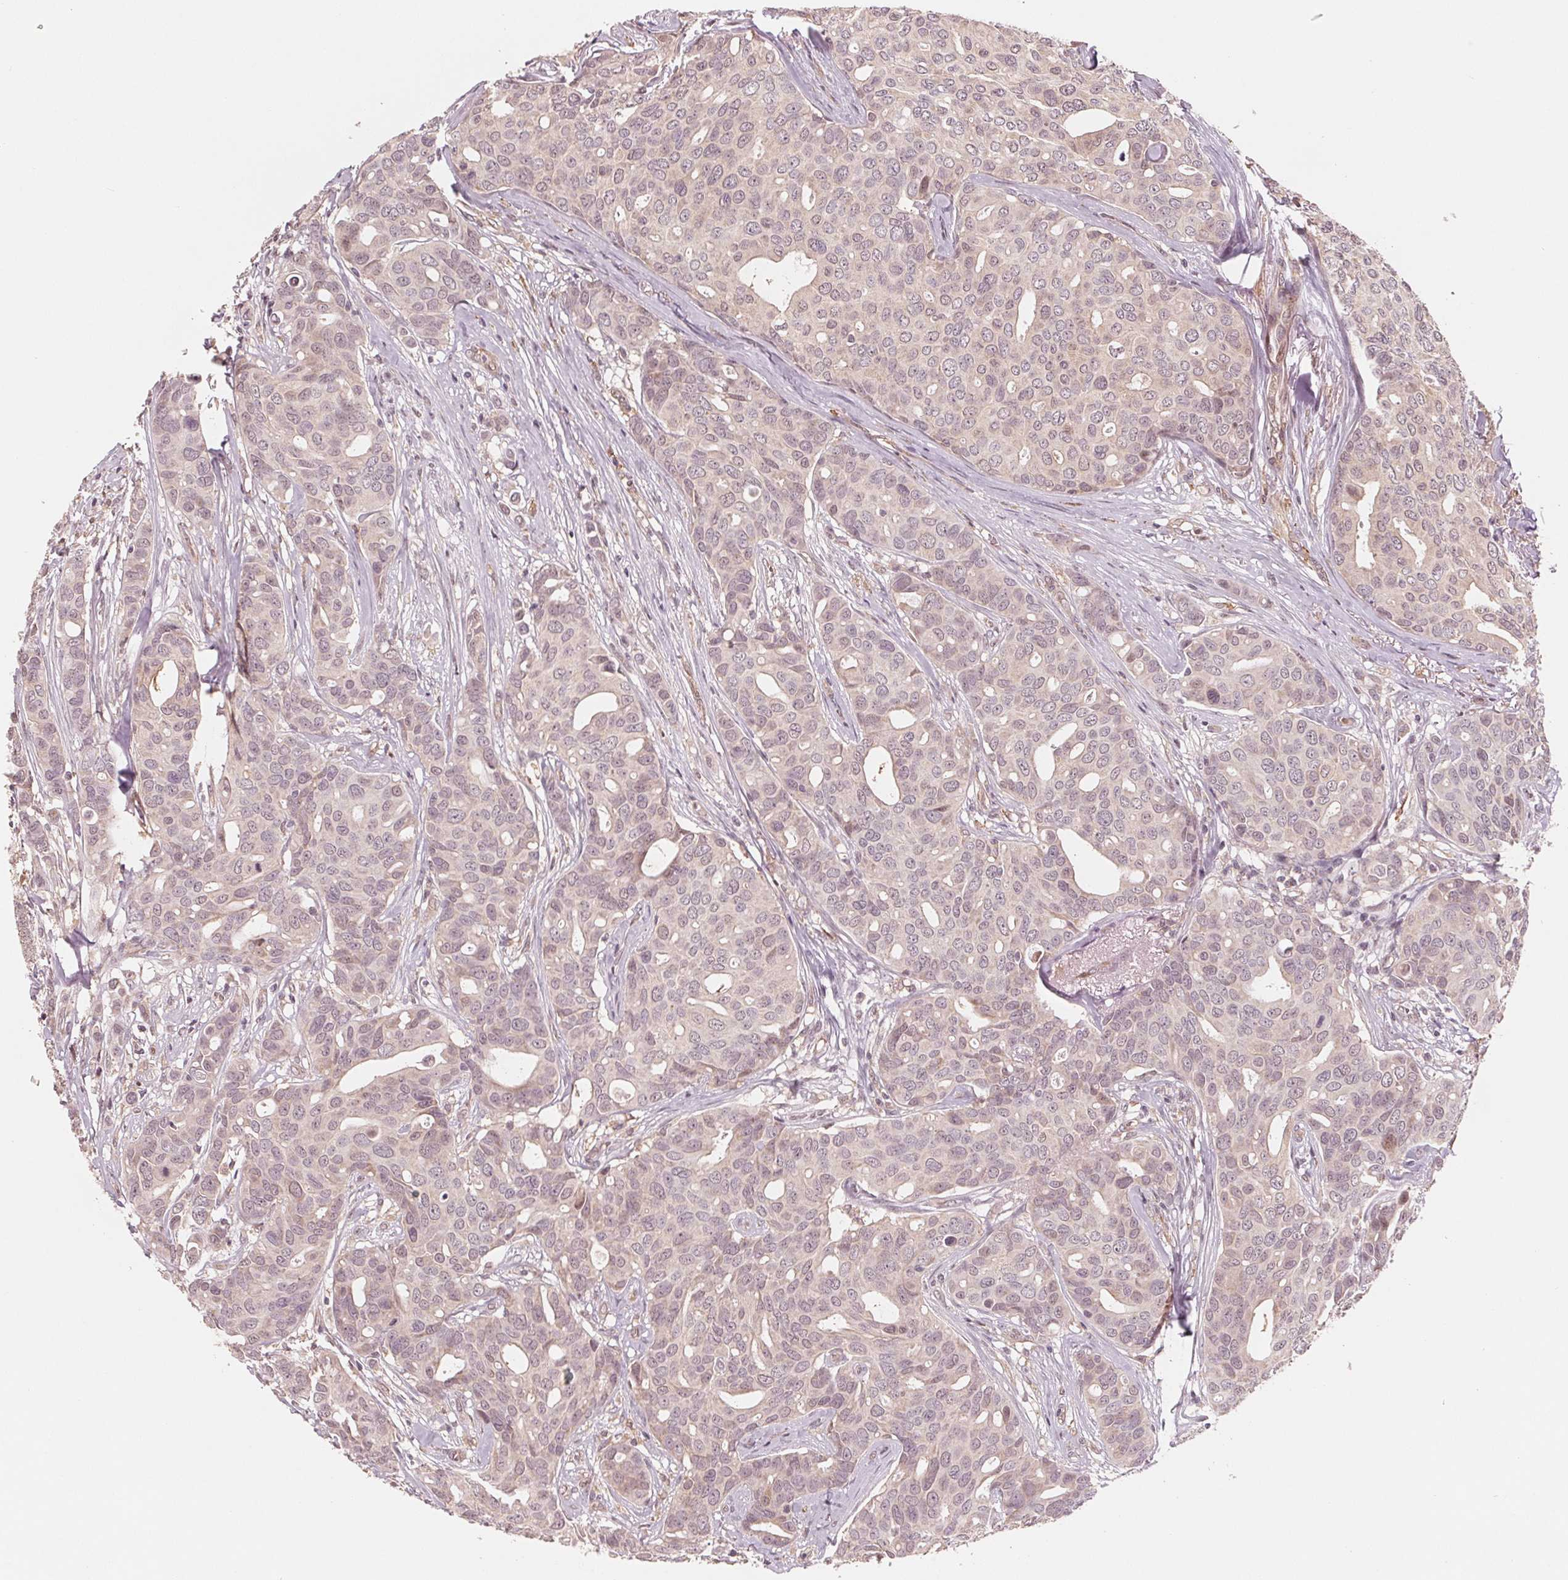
{"staining": {"intensity": "weak", "quantity": "<25%", "location": "cytoplasmic/membranous,nuclear"}, "tissue": "breast cancer", "cell_type": "Tumor cells", "image_type": "cancer", "snomed": [{"axis": "morphology", "description": "Duct carcinoma"}, {"axis": "topography", "description": "Breast"}], "caption": "Tumor cells are negative for protein expression in human breast infiltrating ductal carcinoma.", "gene": "IL9R", "patient": {"sex": "female", "age": 54}}